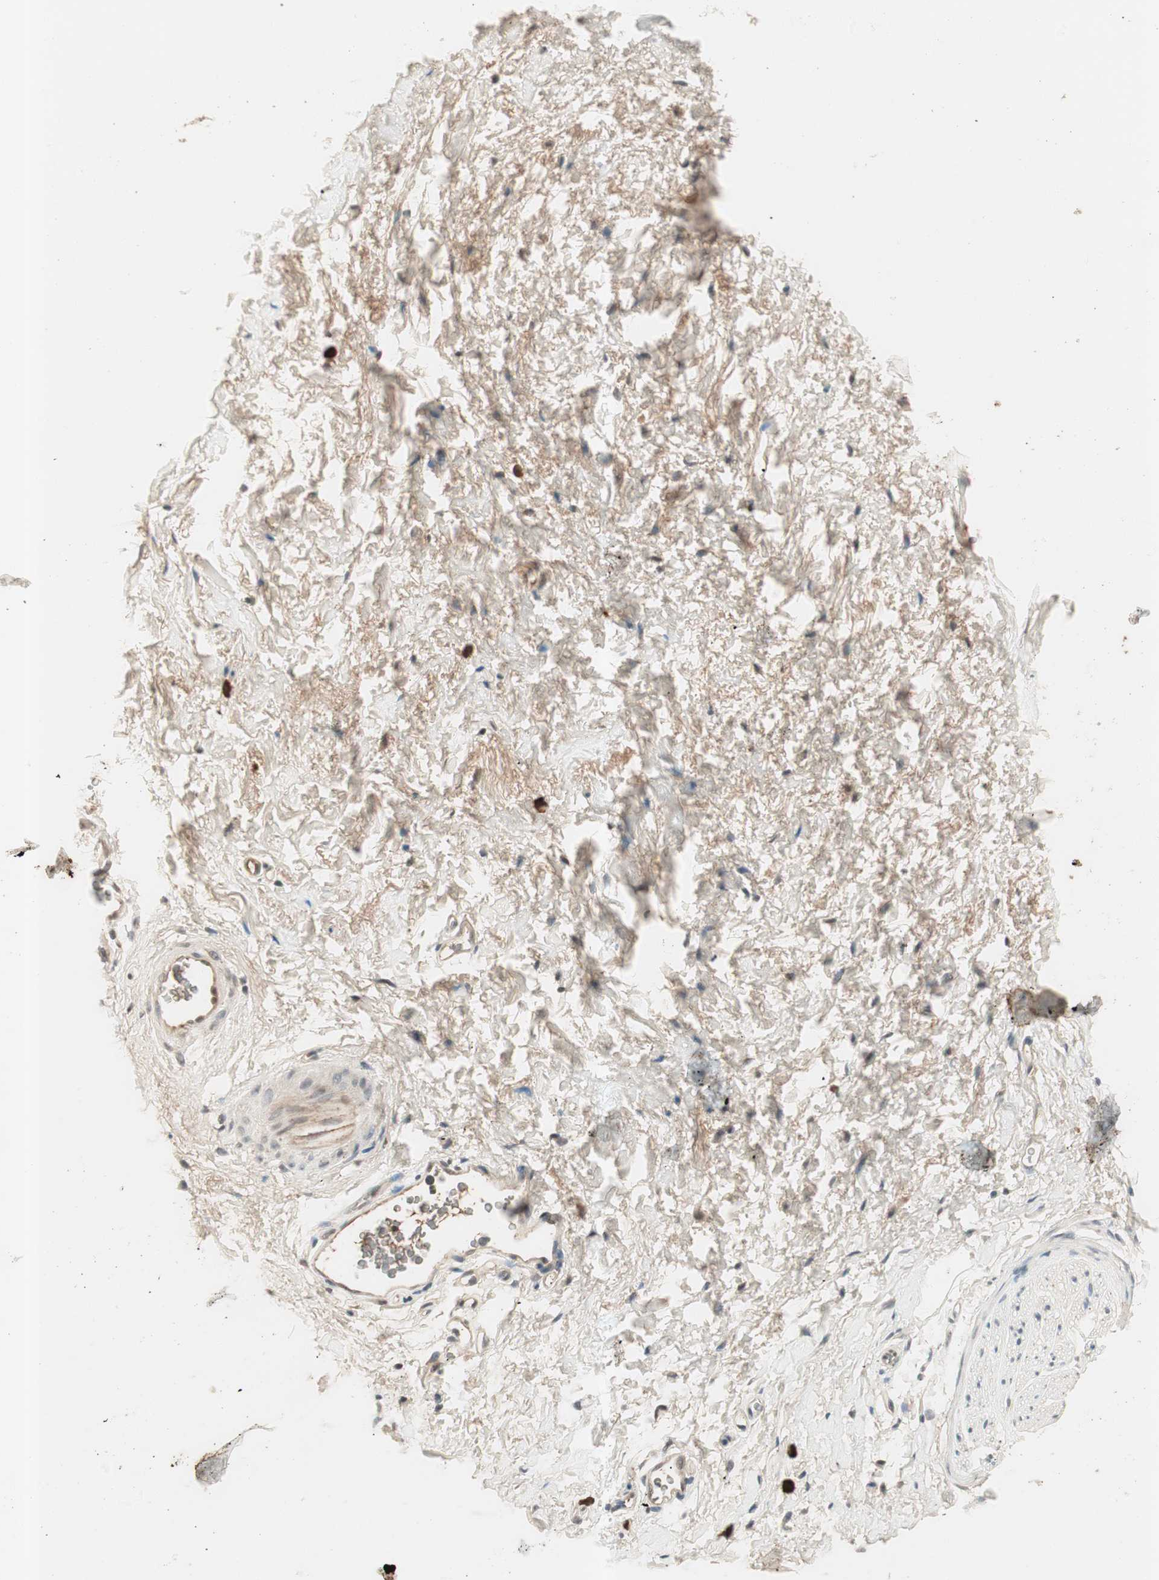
{"staining": {"intensity": "weak", "quantity": ">75%", "location": "cytoplasmic/membranous"}, "tissue": "adipose tissue", "cell_type": "Adipocytes", "image_type": "normal", "snomed": [{"axis": "morphology", "description": "Normal tissue, NOS"}, {"axis": "topography", "description": "Soft tissue"}, {"axis": "topography", "description": "Peripheral nerve tissue"}], "caption": "A brown stain highlights weak cytoplasmic/membranous positivity of a protein in adipocytes of normal human adipose tissue.", "gene": "NFRKB", "patient": {"sex": "female", "age": 71}}